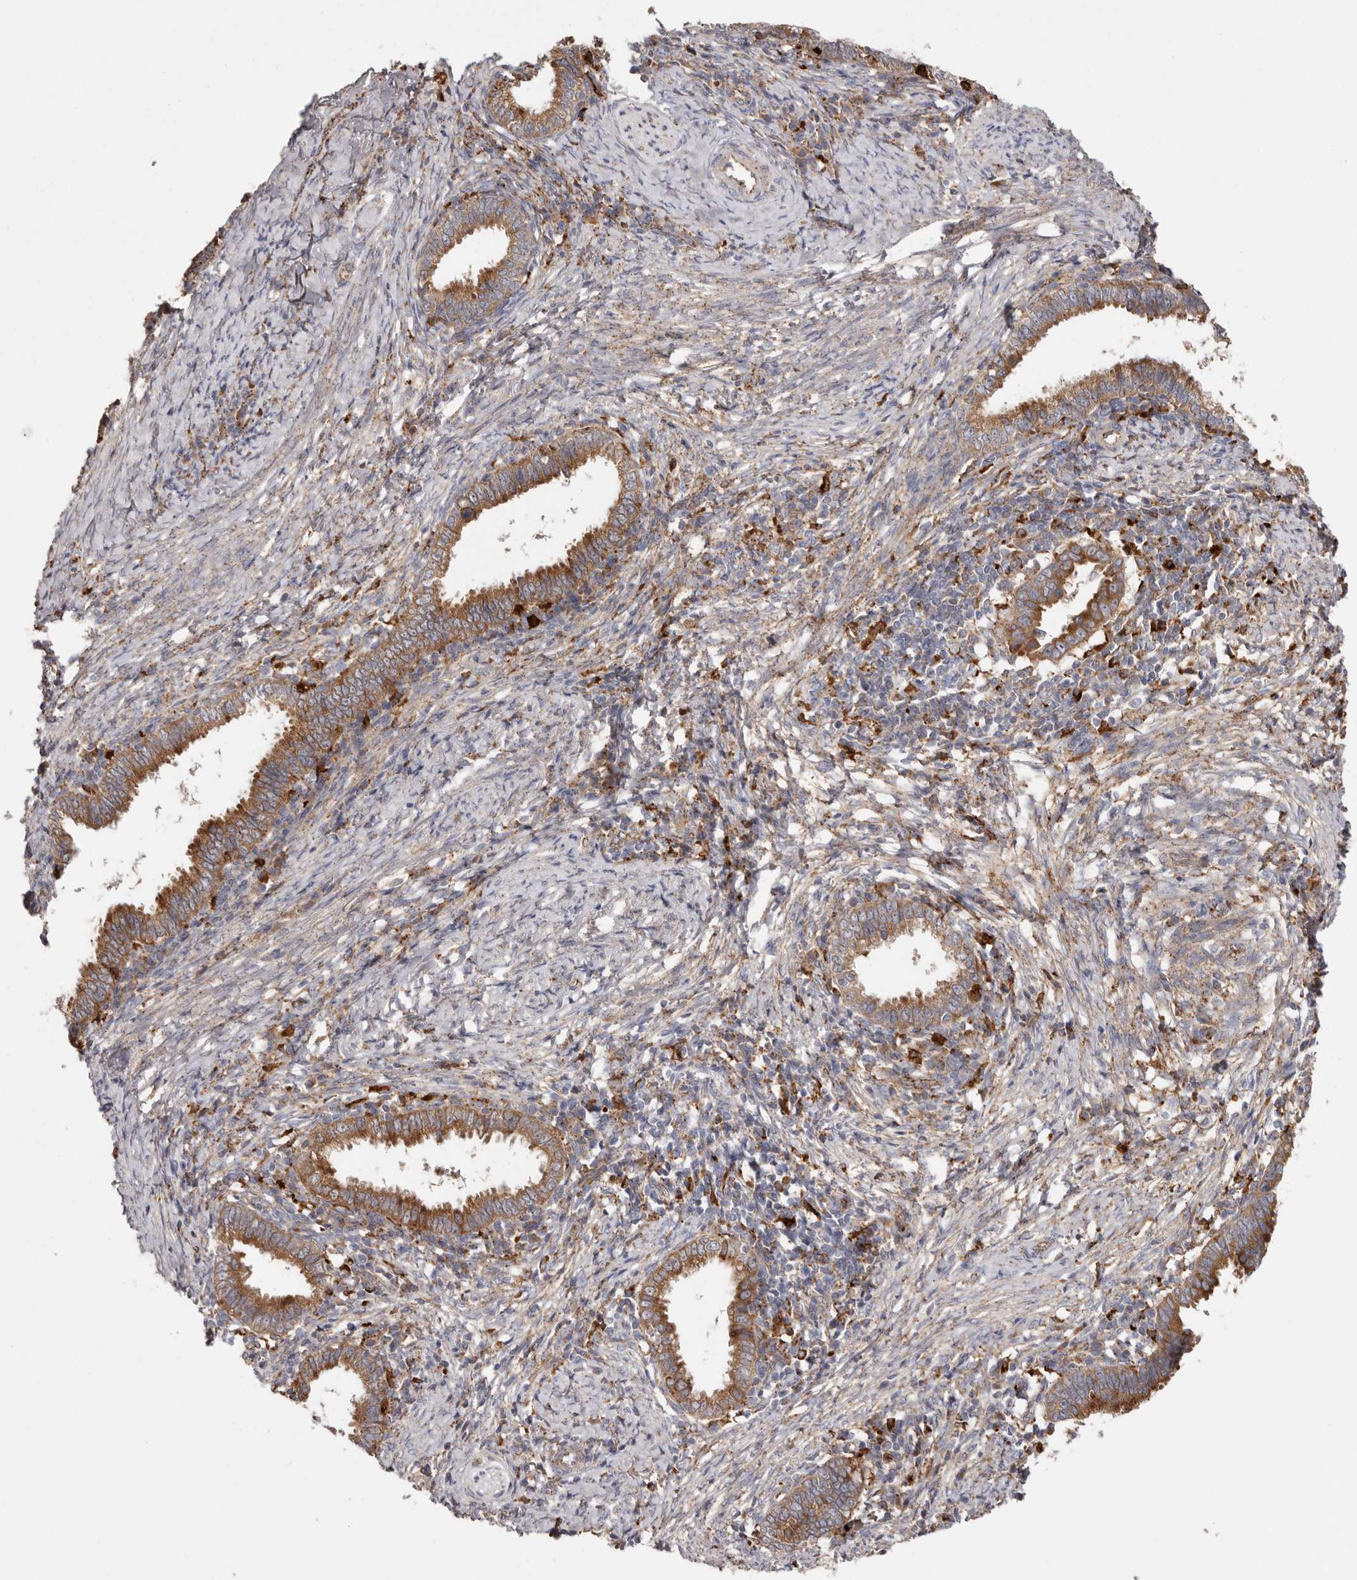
{"staining": {"intensity": "moderate", "quantity": ">75%", "location": "cytoplasmic/membranous"}, "tissue": "cervical cancer", "cell_type": "Tumor cells", "image_type": "cancer", "snomed": [{"axis": "morphology", "description": "Adenocarcinoma, NOS"}, {"axis": "topography", "description": "Cervix"}], "caption": "Cervical adenocarcinoma stained with DAB immunohistochemistry (IHC) reveals medium levels of moderate cytoplasmic/membranous staining in about >75% of tumor cells.", "gene": "GRN", "patient": {"sex": "female", "age": 36}}